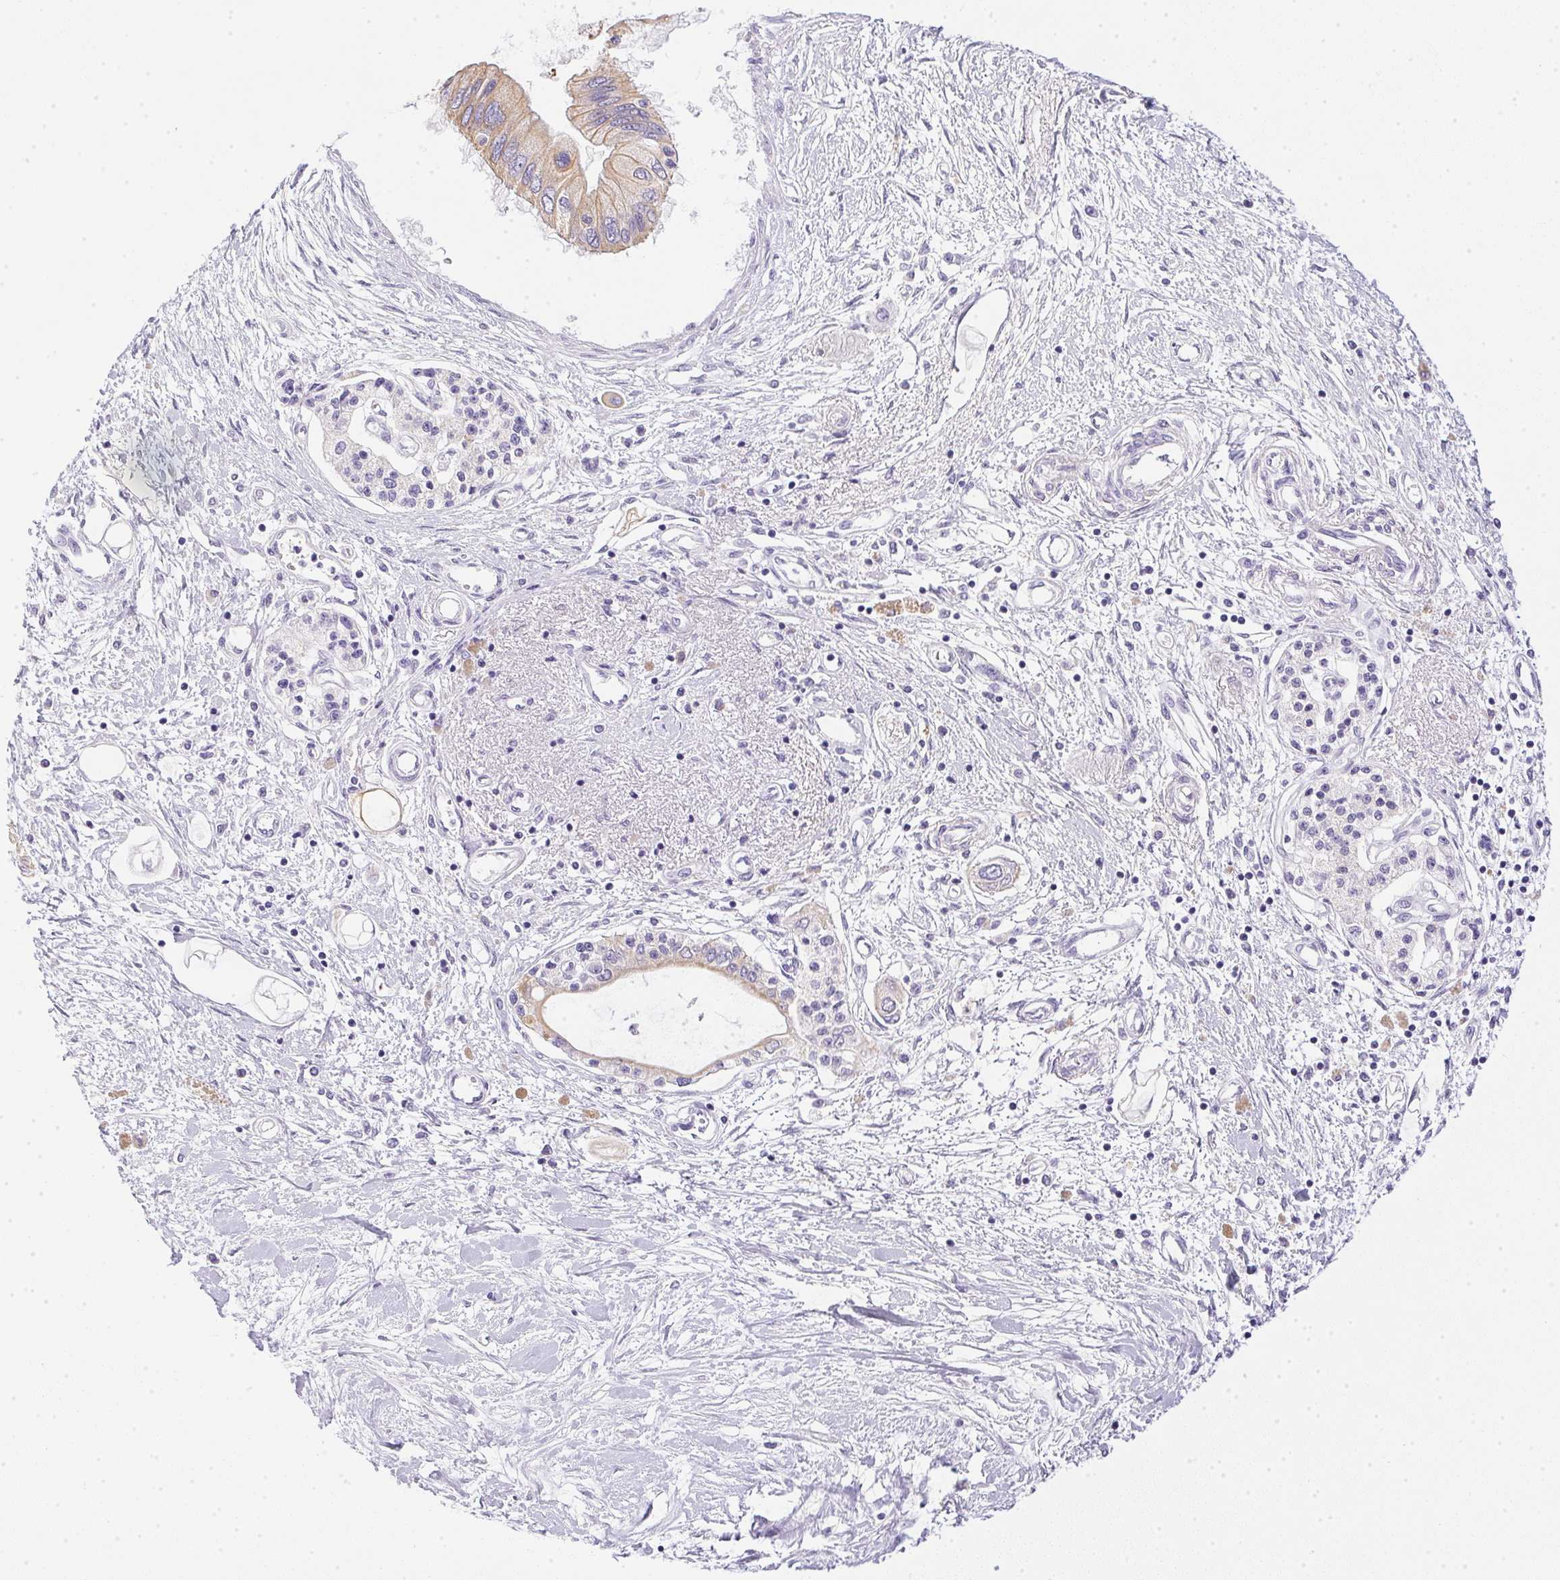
{"staining": {"intensity": "weak", "quantity": ">75%", "location": "cytoplasmic/membranous"}, "tissue": "pancreatic cancer", "cell_type": "Tumor cells", "image_type": "cancer", "snomed": [{"axis": "morphology", "description": "Adenocarcinoma, NOS"}, {"axis": "topography", "description": "Pancreas"}], "caption": "High-magnification brightfield microscopy of pancreatic cancer stained with DAB (brown) and counterstained with hematoxylin (blue). tumor cells exhibit weak cytoplasmic/membranous staining is appreciated in approximately>75% of cells.", "gene": "SLC17A7", "patient": {"sex": "female", "age": 77}}